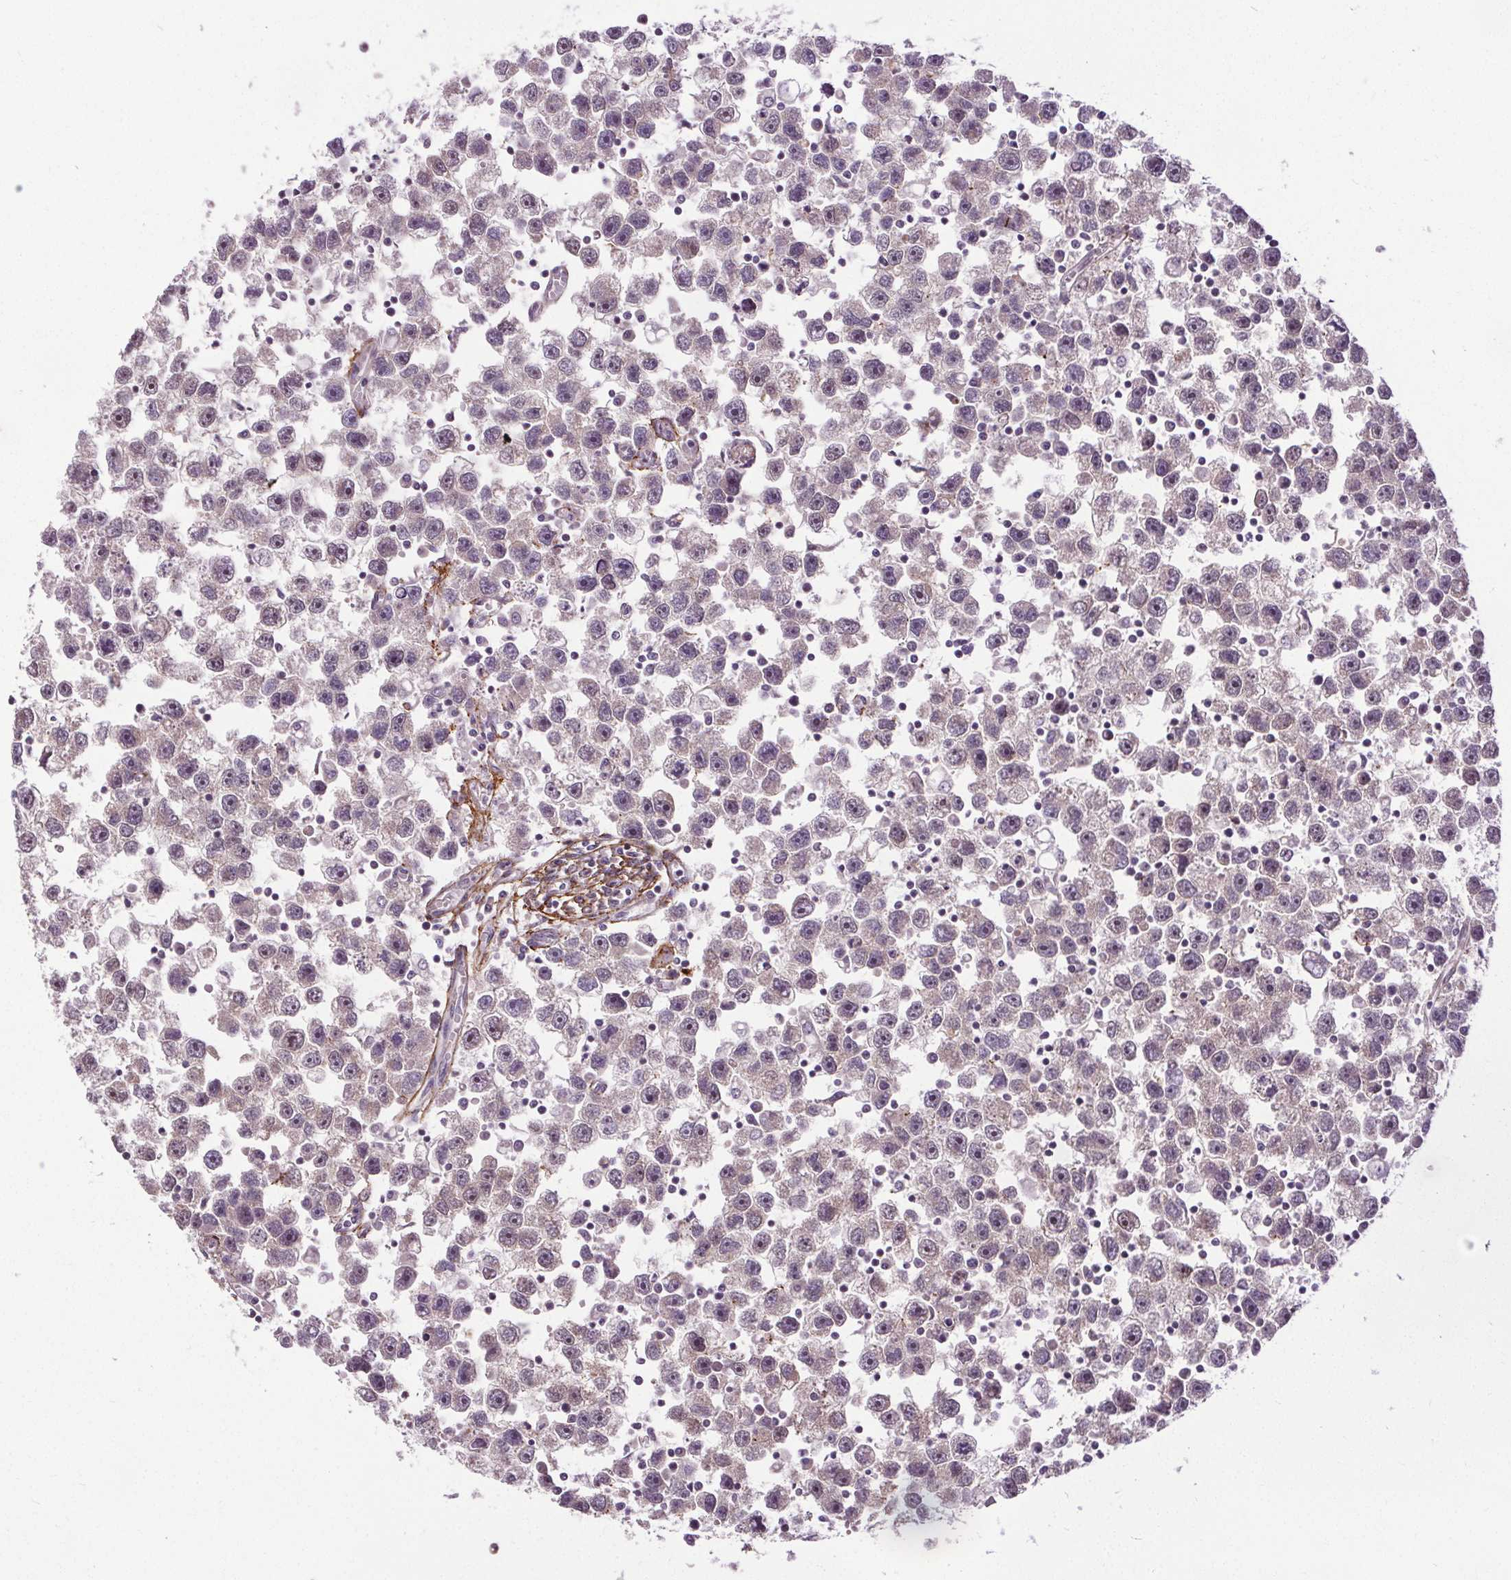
{"staining": {"intensity": "weak", "quantity": "<25%", "location": "nuclear"}, "tissue": "testis cancer", "cell_type": "Tumor cells", "image_type": "cancer", "snomed": [{"axis": "morphology", "description": "Seminoma, NOS"}, {"axis": "topography", "description": "Testis"}], "caption": "This is an immunohistochemistry (IHC) micrograph of human testis seminoma. There is no staining in tumor cells.", "gene": "KIAA0232", "patient": {"sex": "male", "age": 30}}